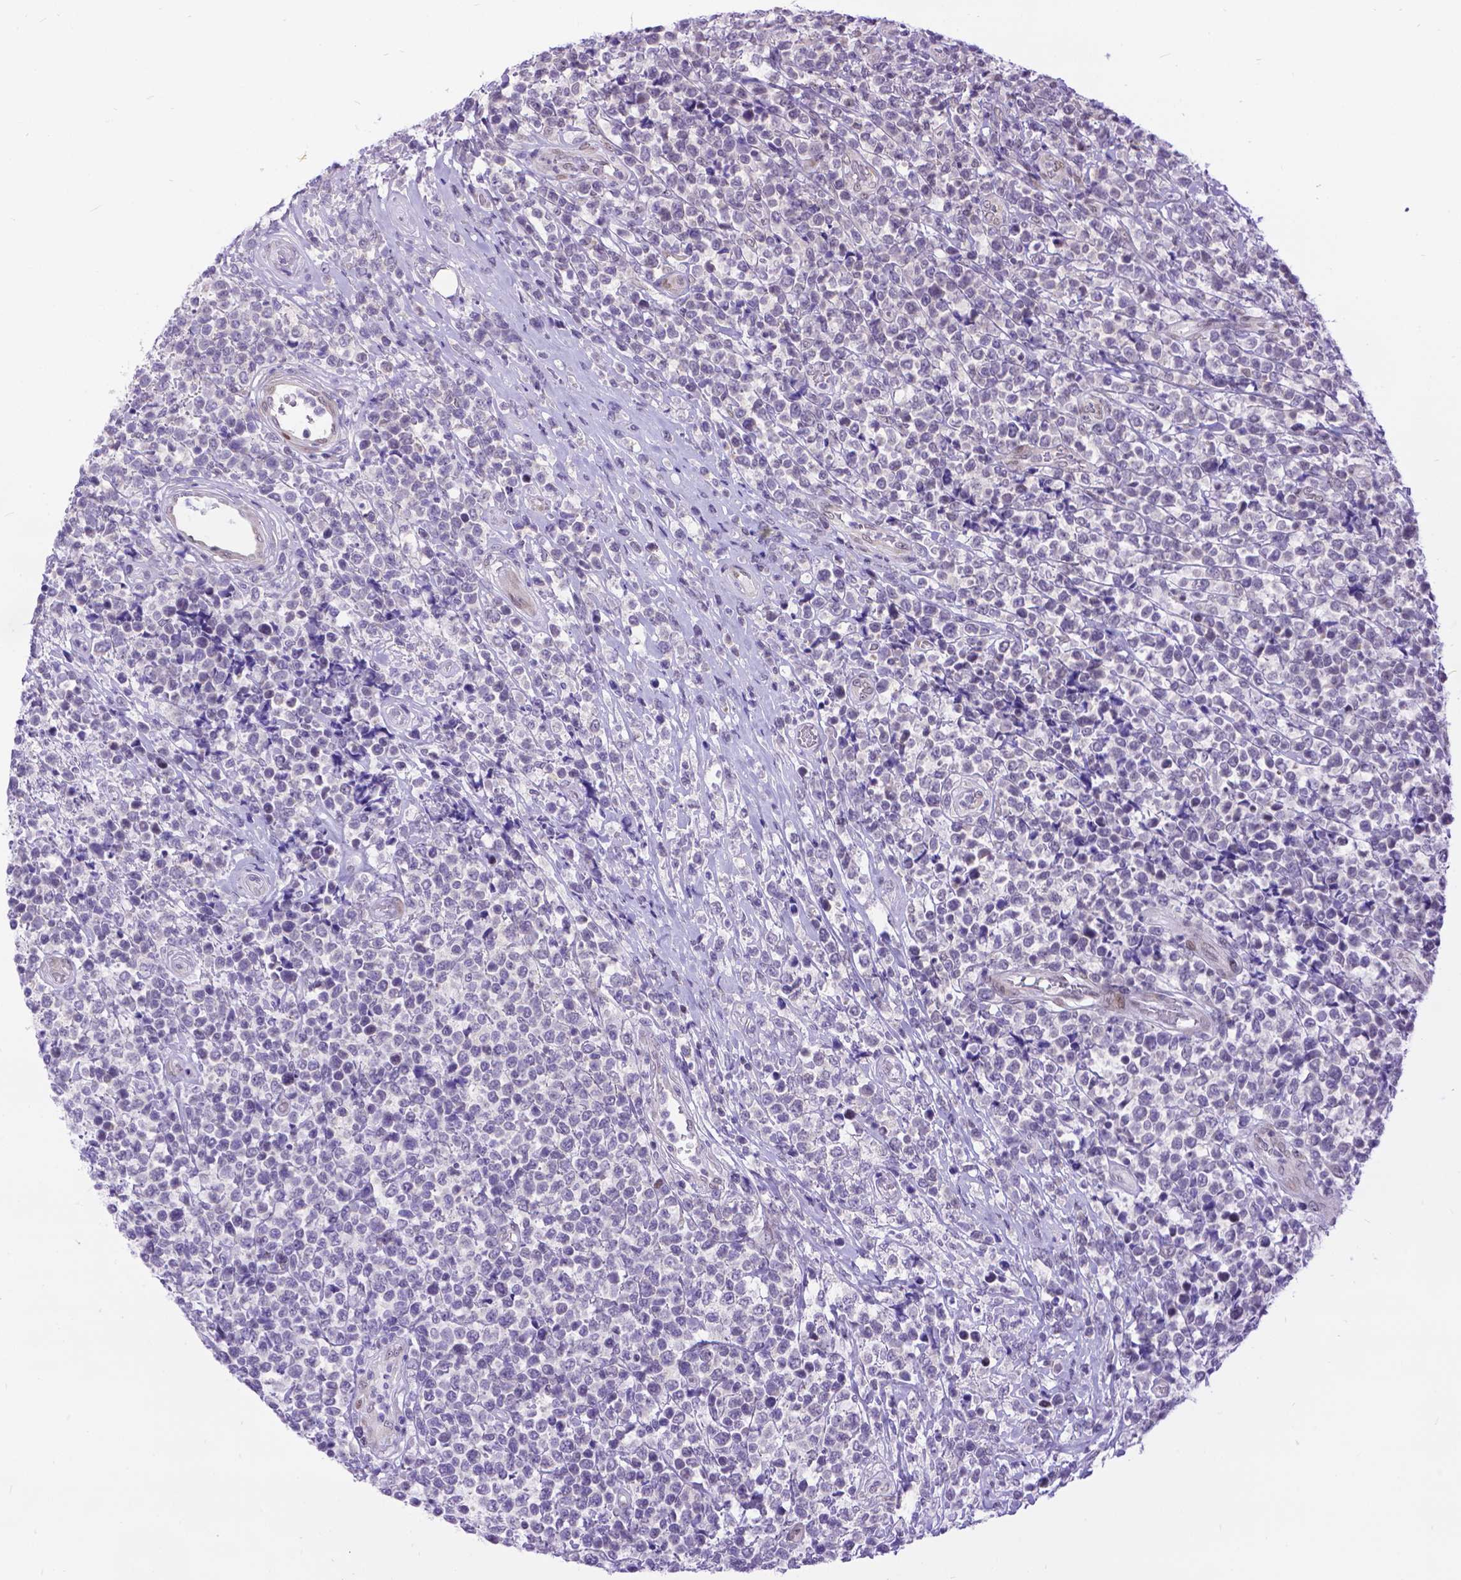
{"staining": {"intensity": "negative", "quantity": "none", "location": "none"}, "tissue": "lymphoma", "cell_type": "Tumor cells", "image_type": "cancer", "snomed": [{"axis": "morphology", "description": "Malignant lymphoma, non-Hodgkin's type, High grade"}, {"axis": "topography", "description": "Soft tissue"}], "caption": "Image shows no significant protein expression in tumor cells of lymphoma.", "gene": "FAM124B", "patient": {"sex": "female", "age": 56}}